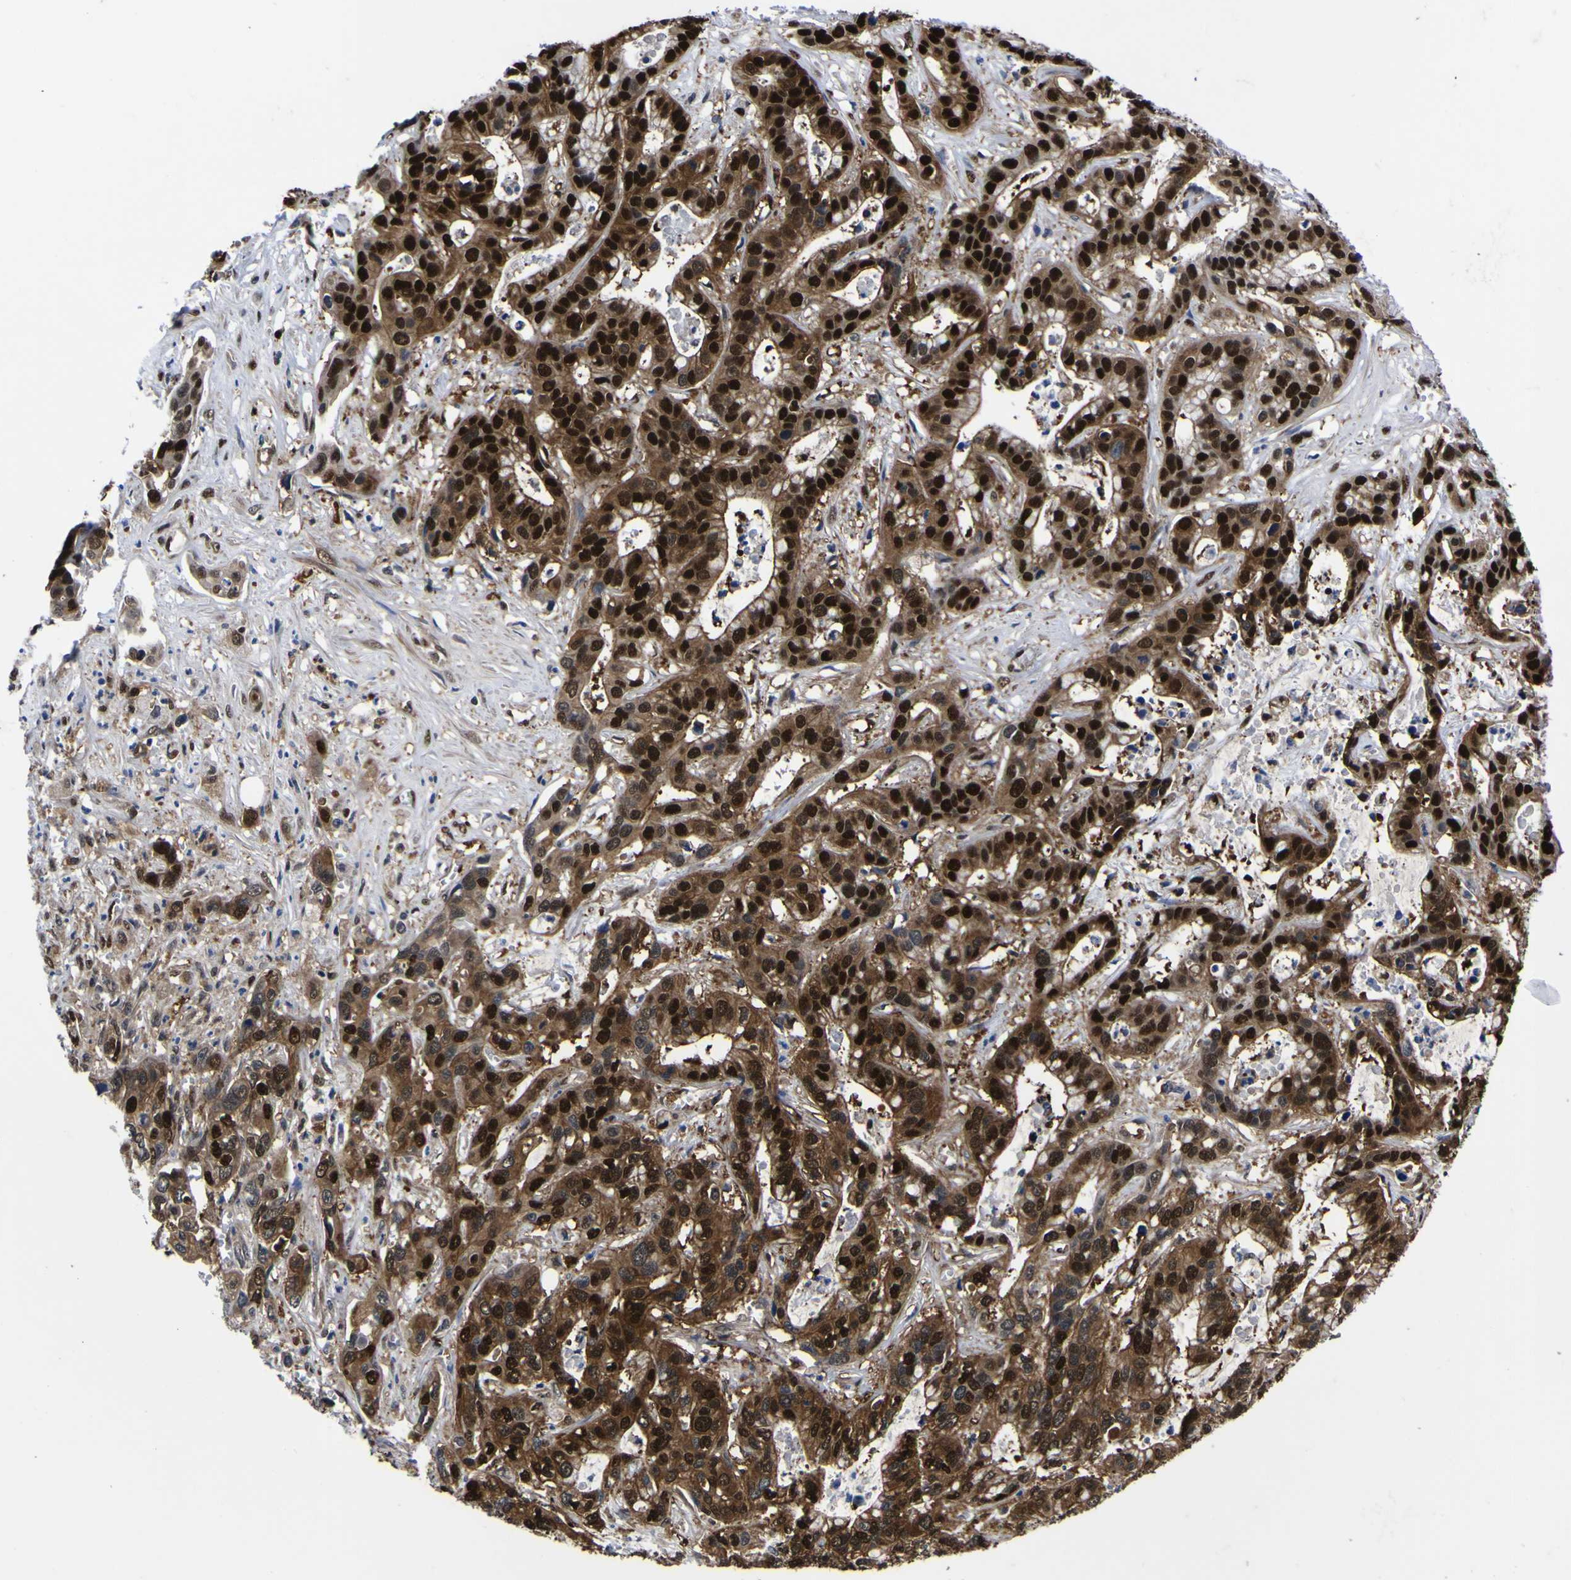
{"staining": {"intensity": "strong", "quantity": ">75%", "location": "cytoplasmic/membranous,nuclear"}, "tissue": "liver cancer", "cell_type": "Tumor cells", "image_type": "cancer", "snomed": [{"axis": "morphology", "description": "Cholangiocarcinoma"}, {"axis": "topography", "description": "Liver"}], "caption": "An image showing strong cytoplasmic/membranous and nuclear positivity in approximately >75% of tumor cells in liver cholangiocarcinoma, as visualized by brown immunohistochemical staining.", "gene": "FAM110B", "patient": {"sex": "female", "age": 65}}